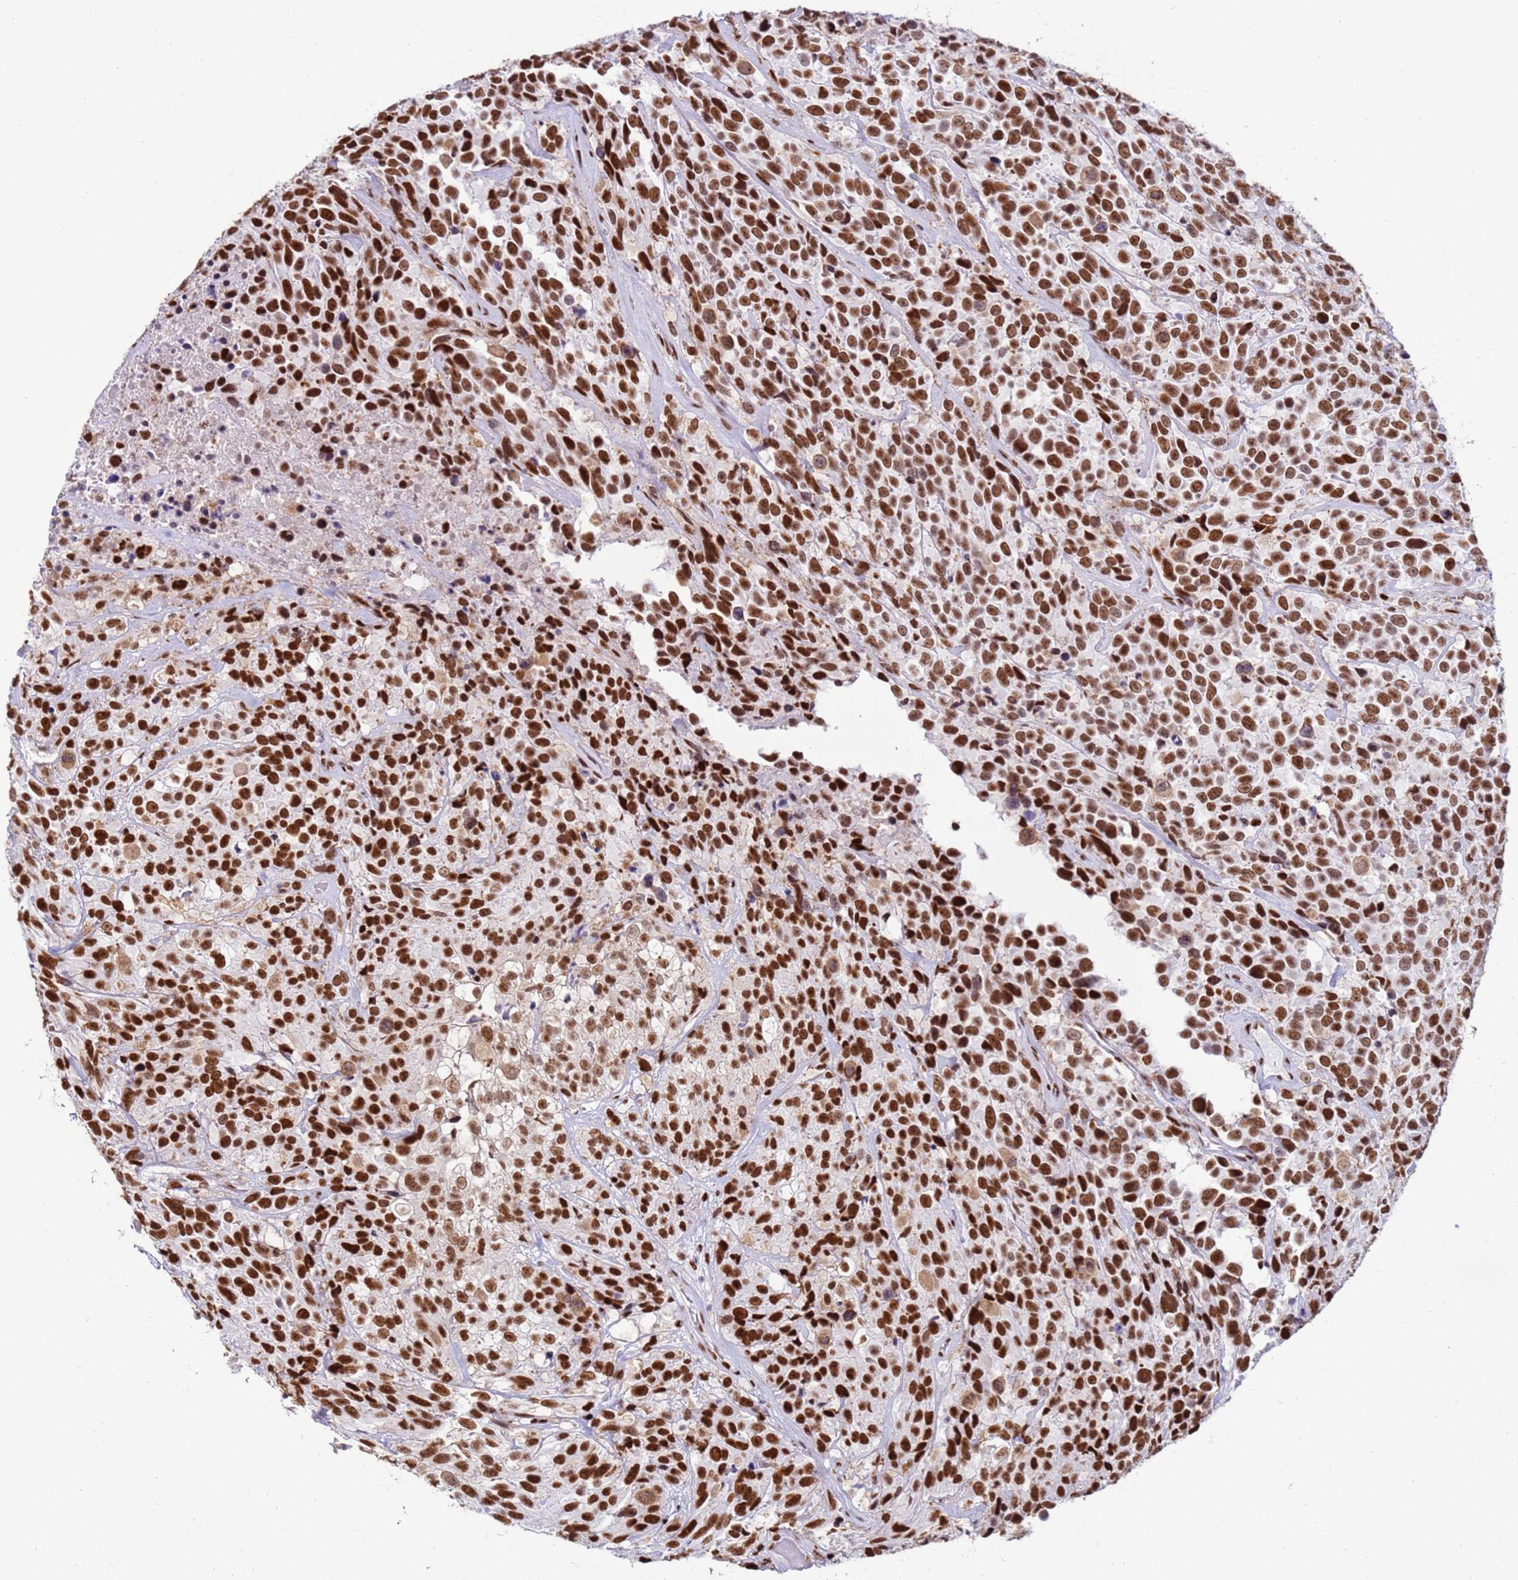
{"staining": {"intensity": "strong", "quantity": "25%-75%", "location": "nuclear"}, "tissue": "urothelial cancer", "cell_type": "Tumor cells", "image_type": "cancer", "snomed": [{"axis": "morphology", "description": "Urothelial carcinoma, High grade"}, {"axis": "topography", "description": "Urinary bladder"}], "caption": "The image exhibits a brown stain indicating the presence of a protein in the nuclear of tumor cells in urothelial cancer. (DAB IHC with brightfield microscopy, high magnification).", "gene": "KPNA4", "patient": {"sex": "male", "age": 56}}